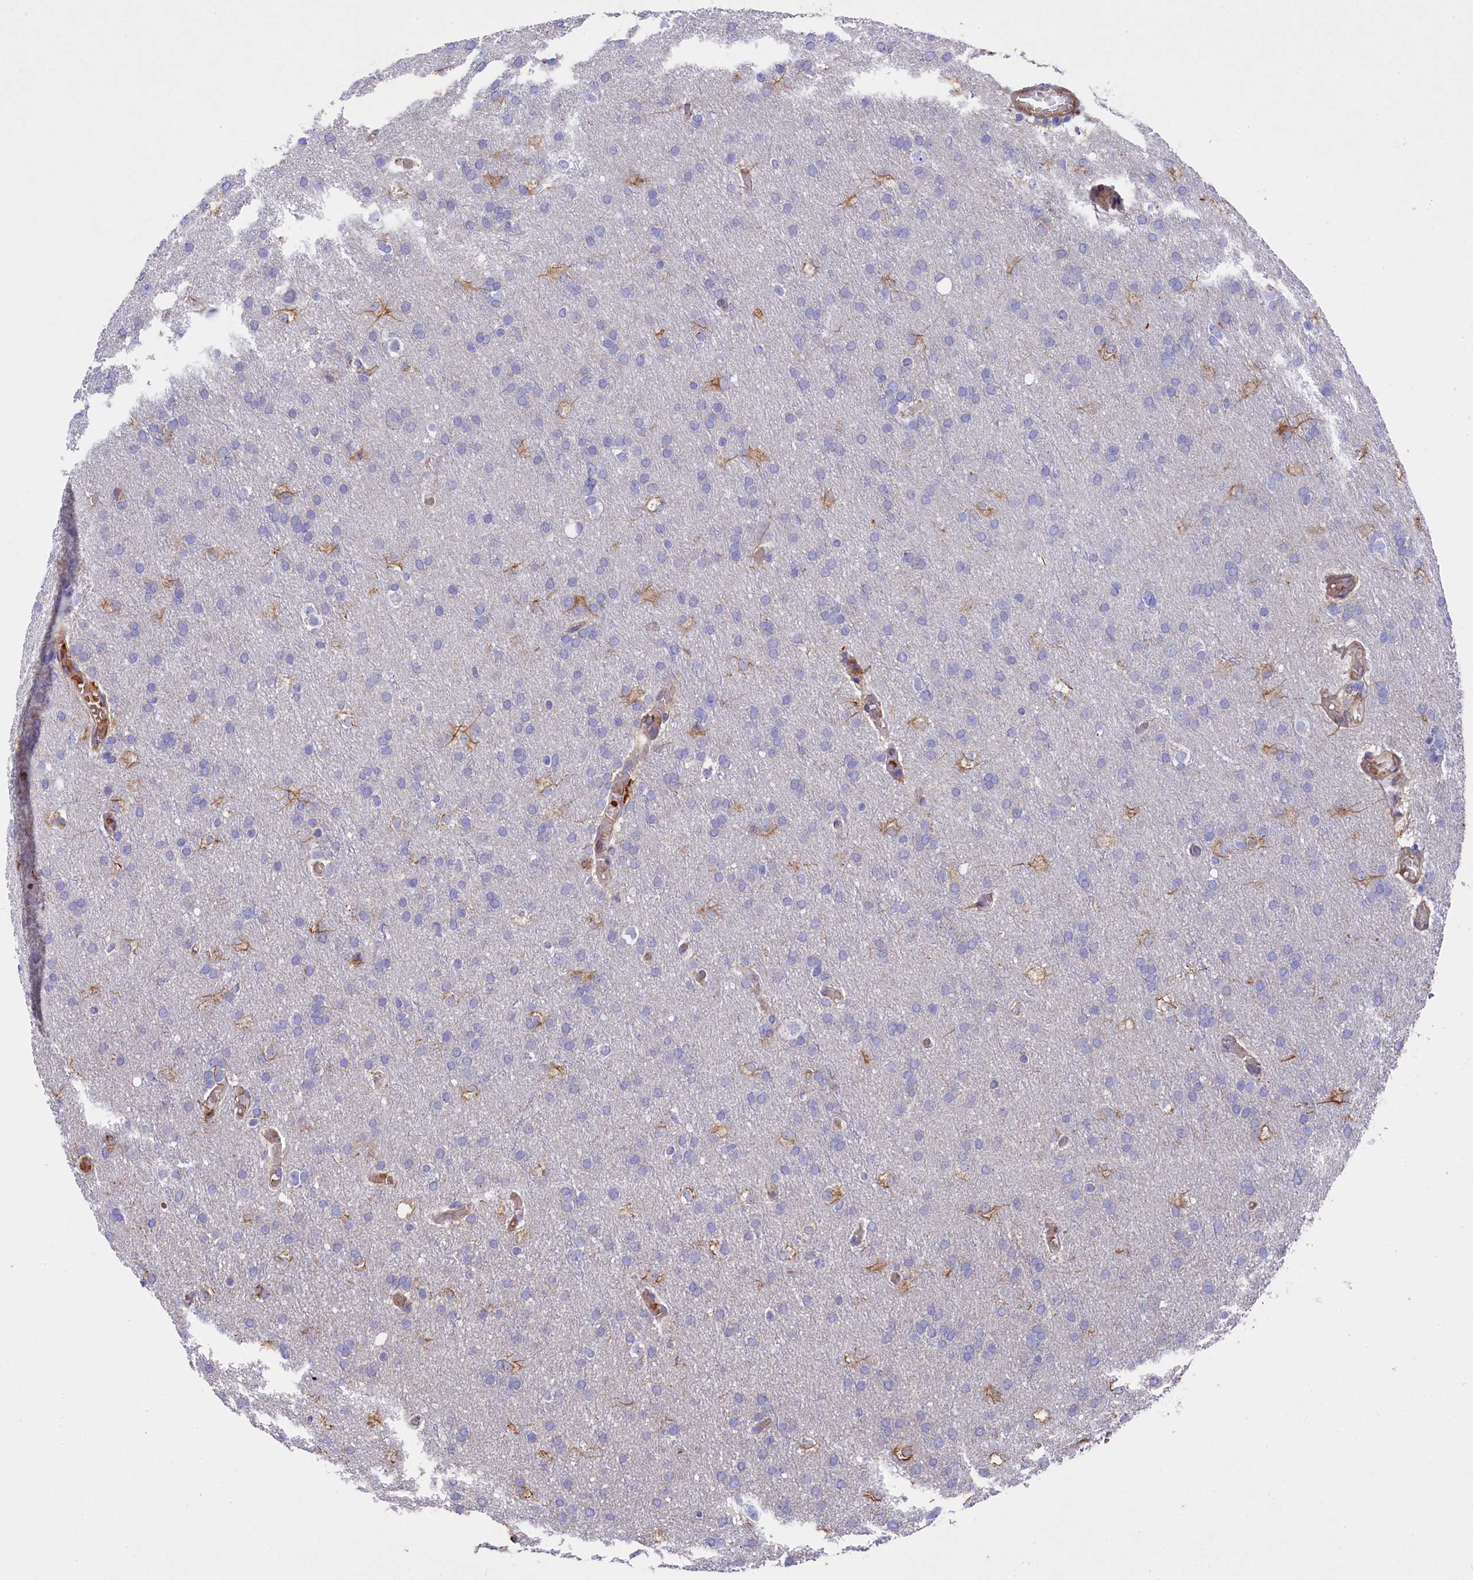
{"staining": {"intensity": "negative", "quantity": "none", "location": "none"}, "tissue": "glioma", "cell_type": "Tumor cells", "image_type": "cancer", "snomed": [{"axis": "morphology", "description": "Glioma, malignant, High grade"}, {"axis": "topography", "description": "Cerebral cortex"}], "caption": "This is a histopathology image of IHC staining of glioma, which shows no positivity in tumor cells.", "gene": "LHFPL4", "patient": {"sex": "female", "age": 36}}